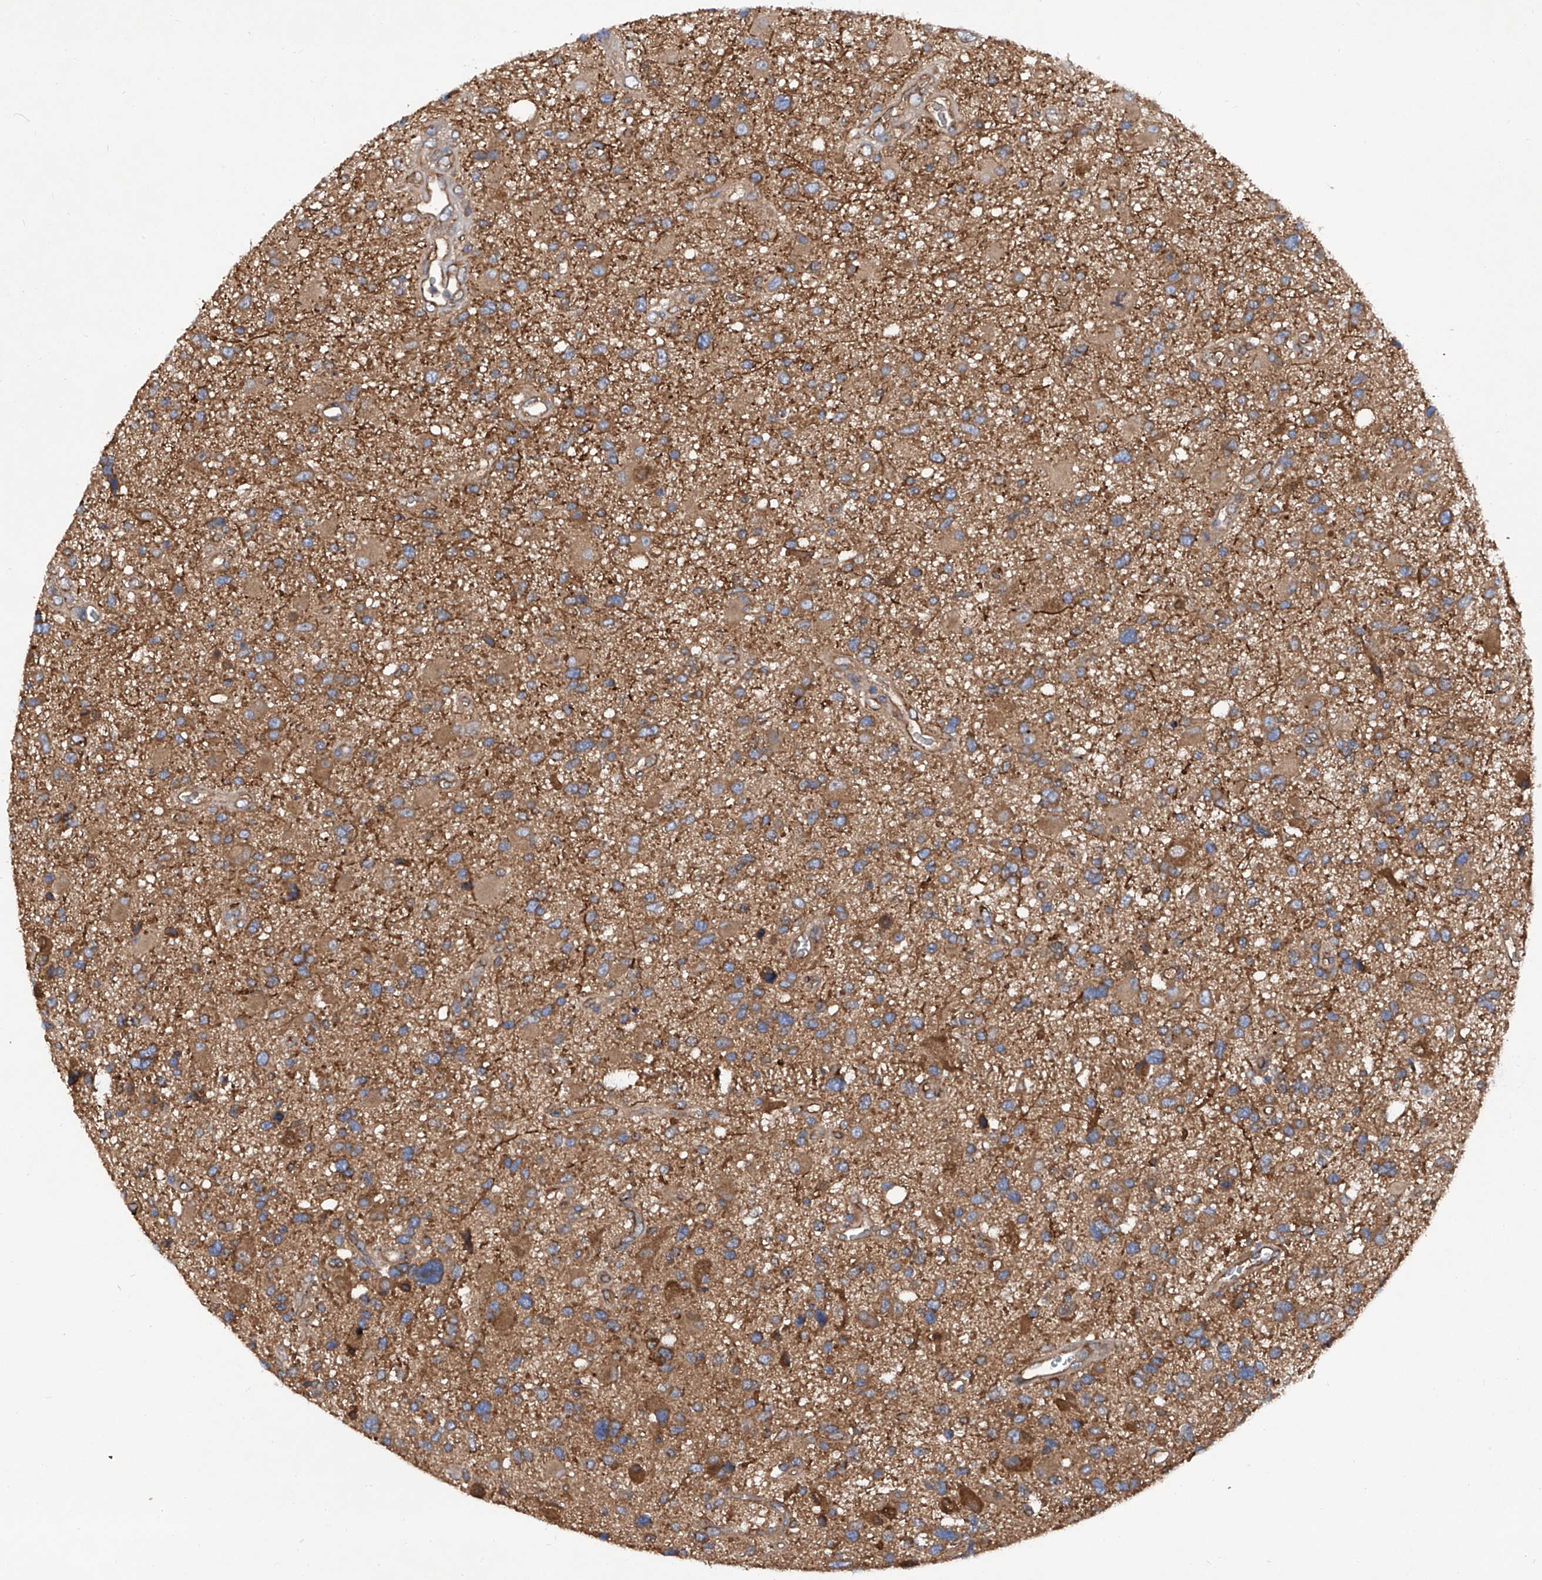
{"staining": {"intensity": "moderate", "quantity": ">75%", "location": "cytoplasmic/membranous"}, "tissue": "glioma", "cell_type": "Tumor cells", "image_type": "cancer", "snomed": [{"axis": "morphology", "description": "Glioma, malignant, High grade"}, {"axis": "topography", "description": "Brain"}], "caption": "A brown stain labels moderate cytoplasmic/membranous staining of a protein in malignant high-grade glioma tumor cells.", "gene": "ASCC3", "patient": {"sex": "male", "age": 33}}